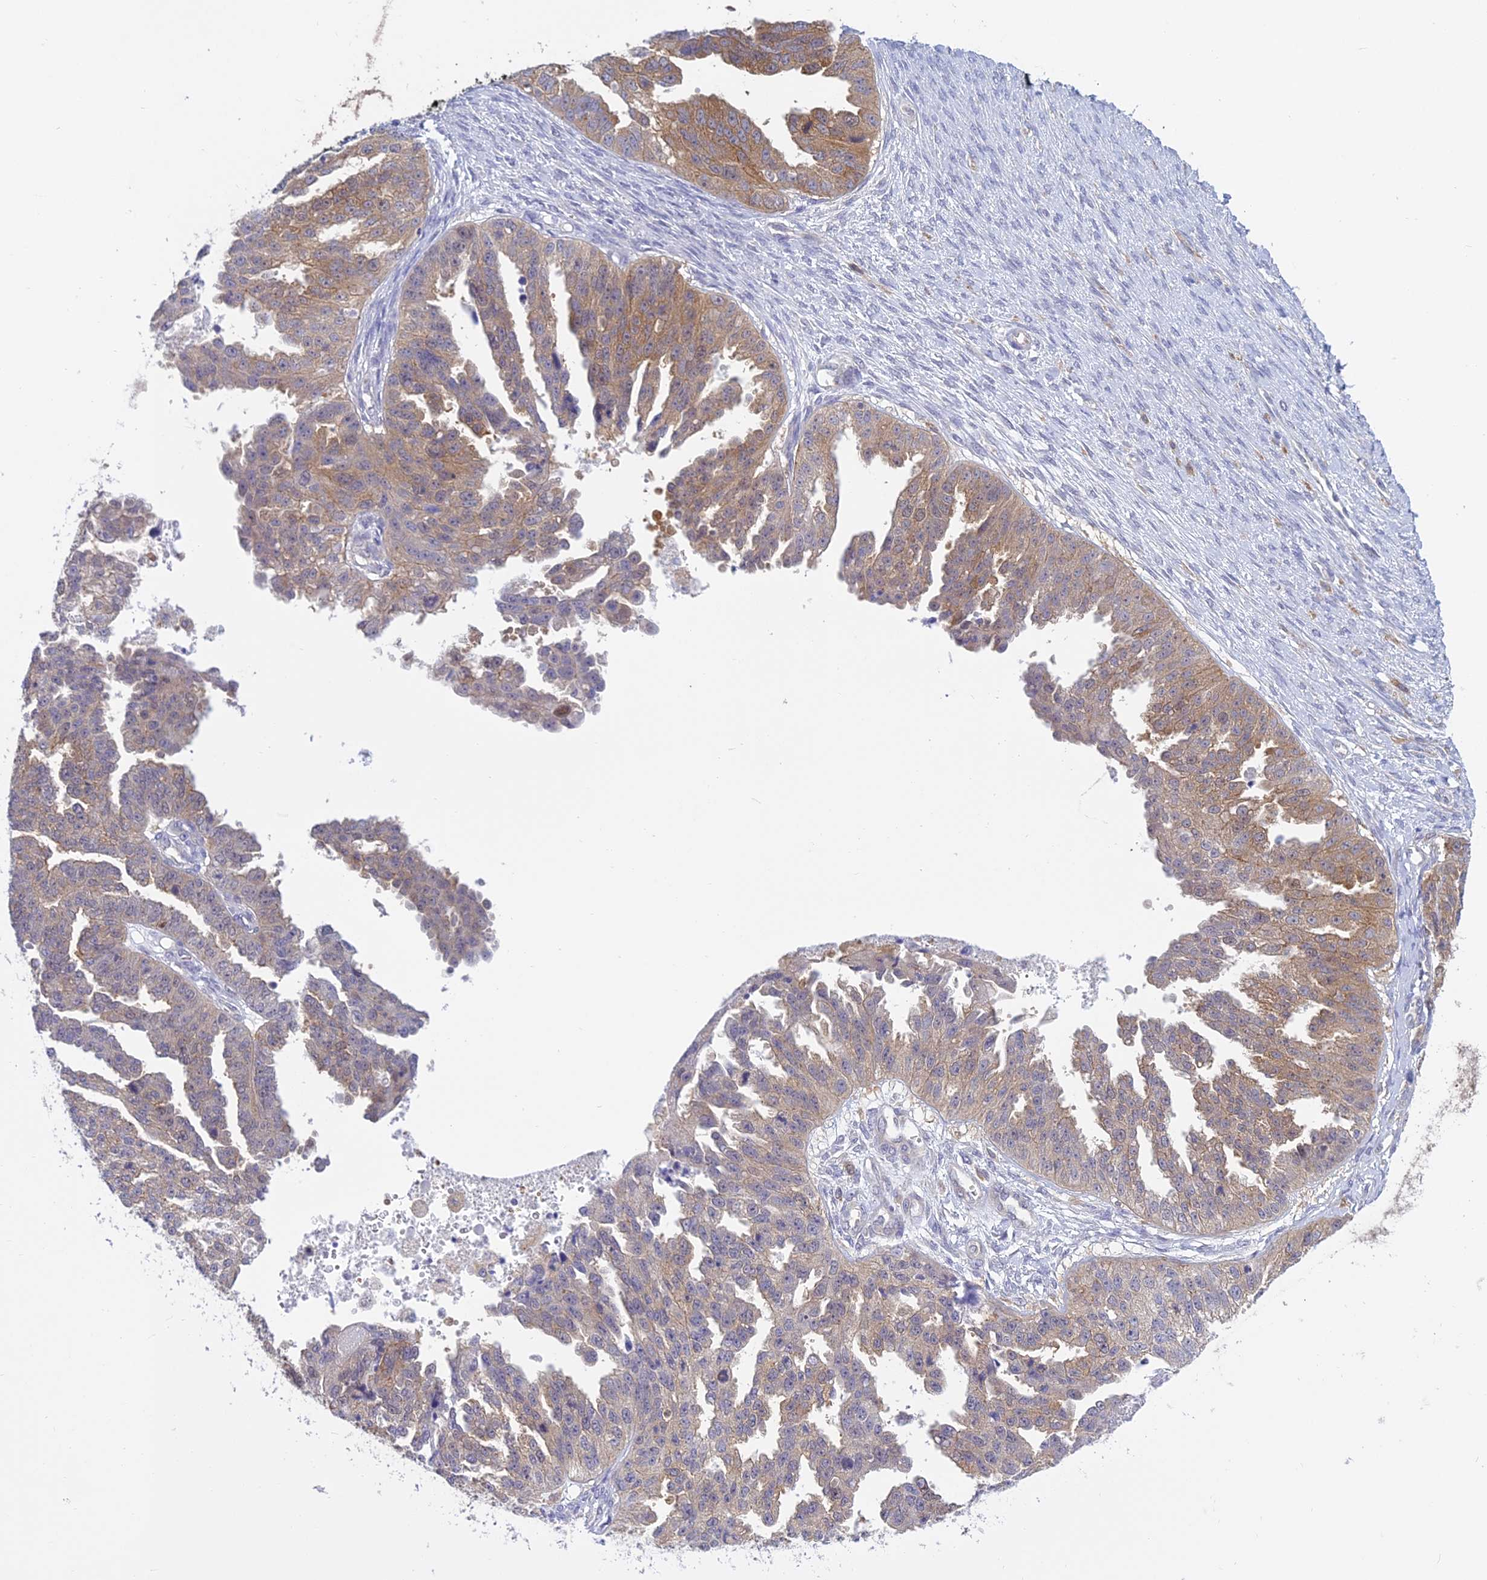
{"staining": {"intensity": "weak", "quantity": "25%-75%", "location": "cytoplasmic/membranous"}, "tissue": "ovarian cancer", "cell_type": "Tumor cells", "image_type": "cancer", "snomed": [{"axis": "morphology", "description": "Cystadenocarcinoma, serous, NOS"}, {"axis": "topography", "description": "Ovary"}], "caption": "Protein expression analysis of human serous cystadenocarcinoma (ovarian) reveals weak cytoplasmic/membranous expression in about 25%-75% of tumor cells.", "gene": "UBE2G1", "patient": {"sex": "female", "age": 58}}